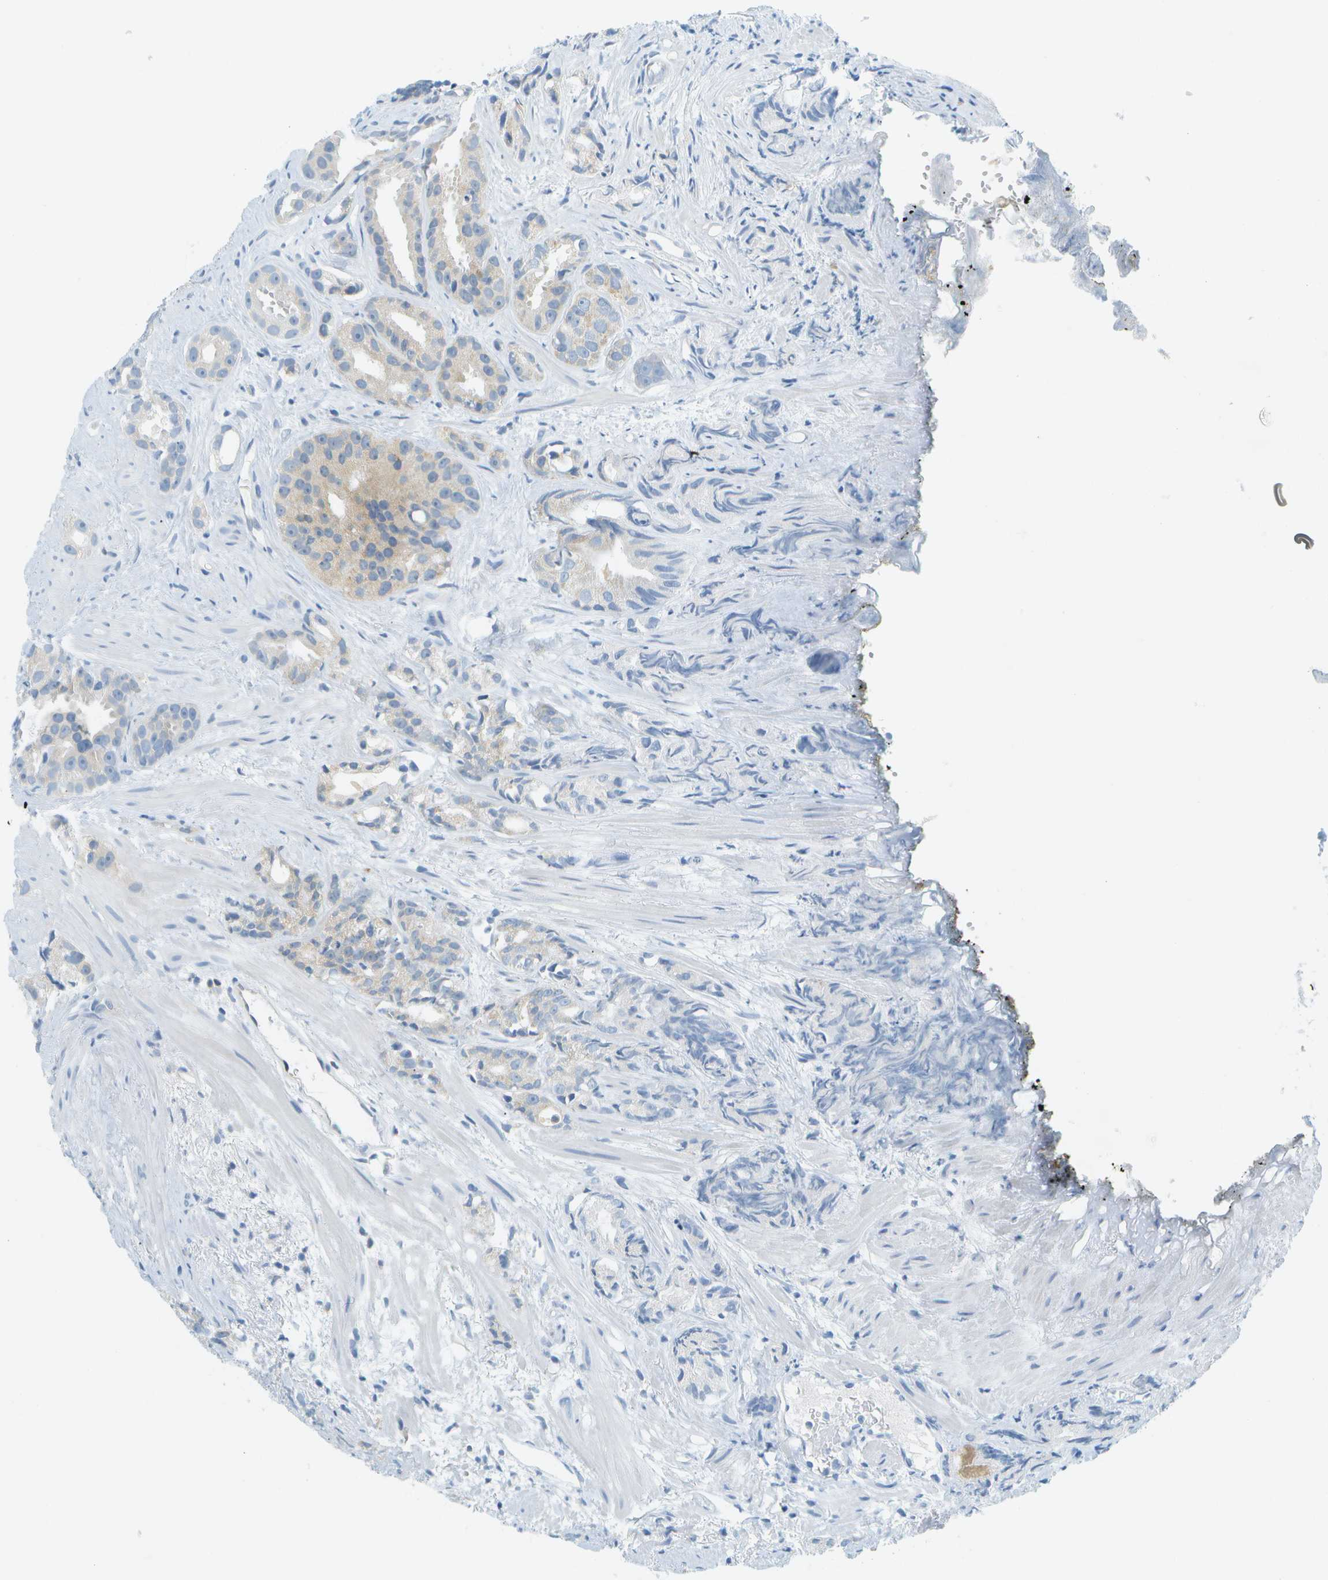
{"staining": {"intensity": "negative", "quantity": "none", "location": "none"}, "tissue": "prostate cancer", "cell_type": "Tumor cells", "image_type": "cancer", "snomed": [{"axis": "morphology", "description": "Adenocarcinoma, Low grade"}, {"axis": "topography", "description": "Prostate"}], "caption": "An IHC histopathology image of adenocarcinoma (low-grade) (prostate) is shown. There is no staining in tumor cells of adenocarcinoma (low-grade) (prostate).", "gene": "SMYD5", "patient": {"sex": "male", "age": 89}}